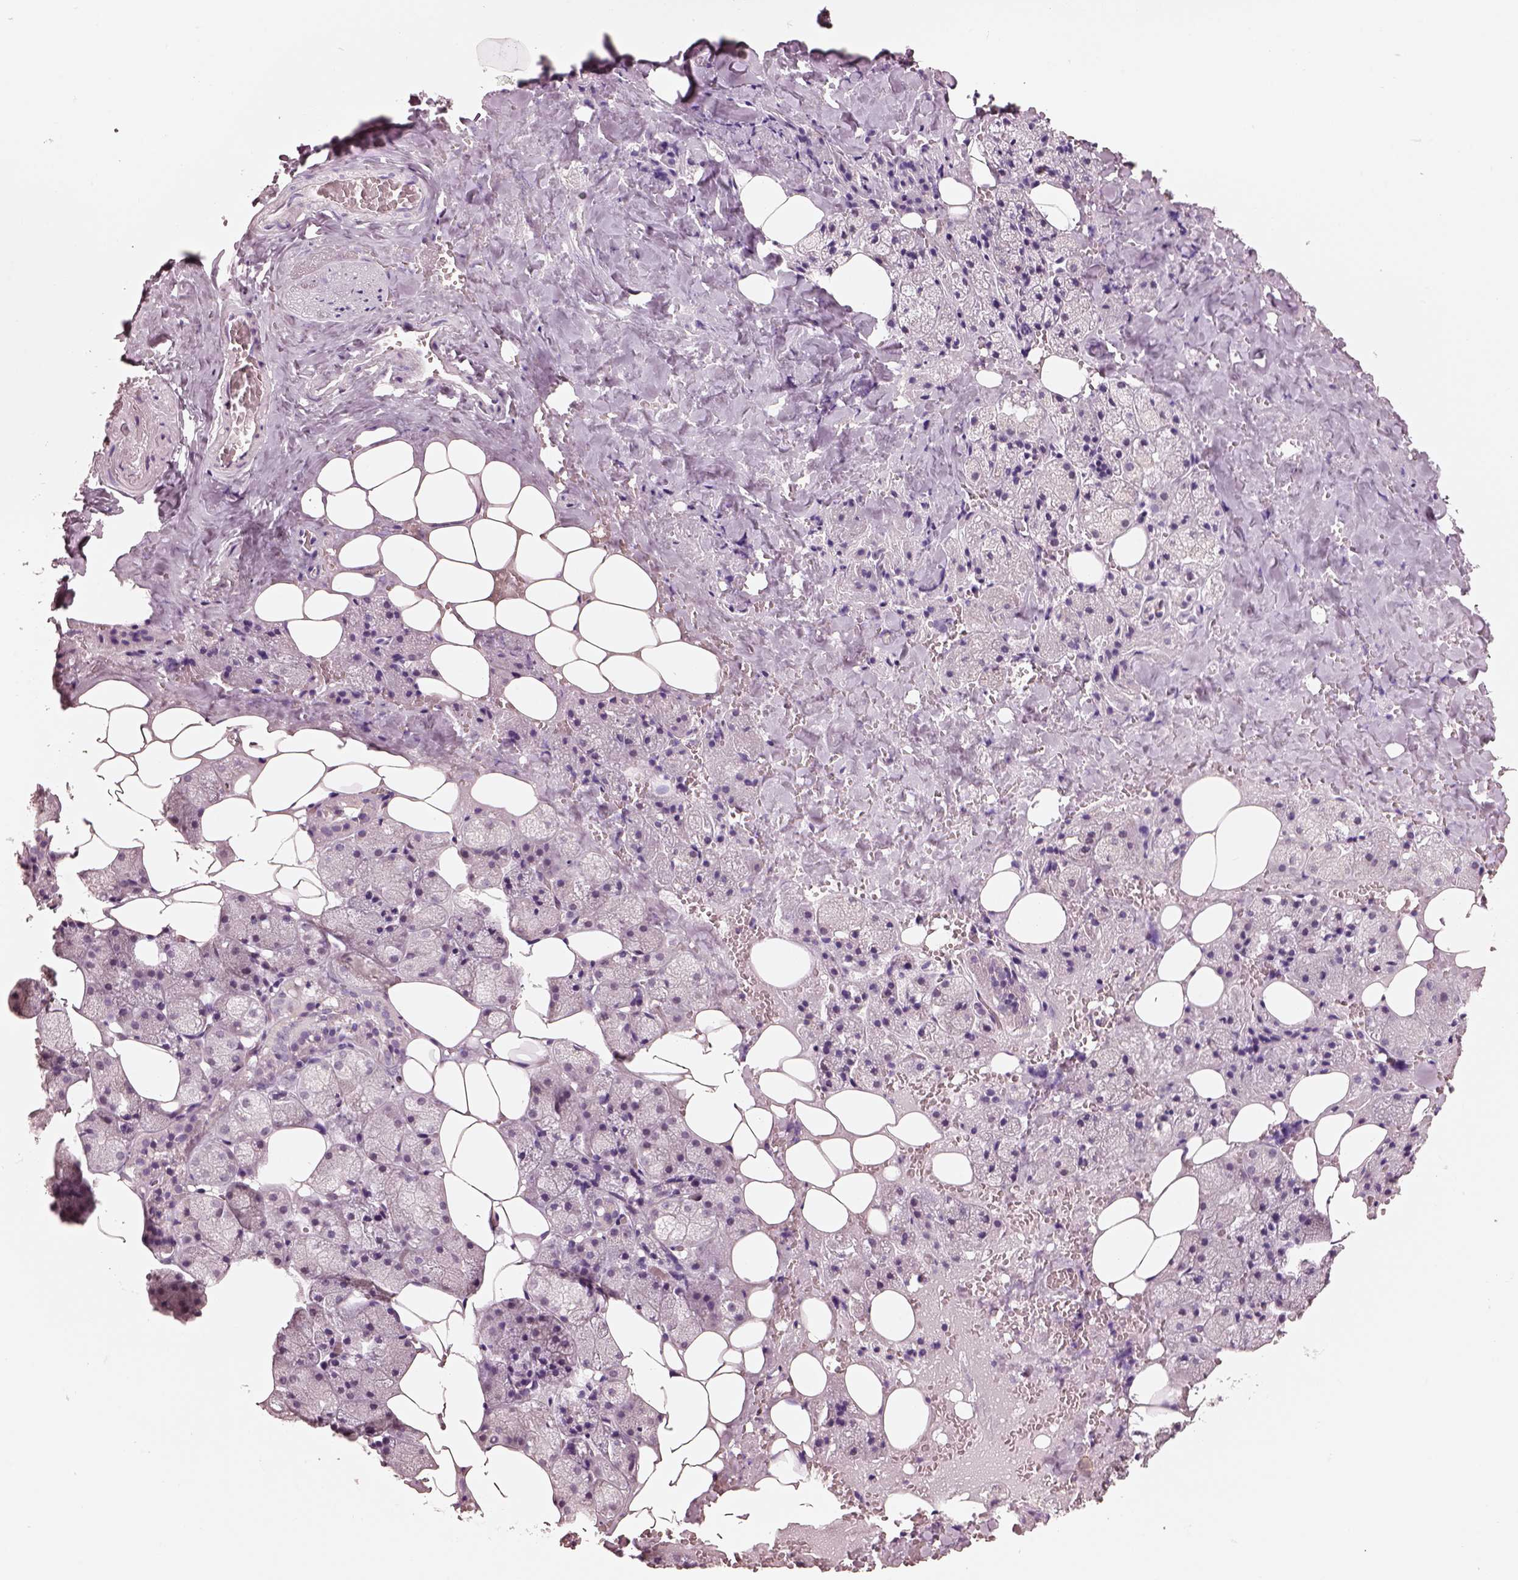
{"staining": {"intensity": "negative", "quantity": "none", "location": "none"}, "tissue": "salivary gland", "cell_type": "Glandular cells", "image_type": "normal", "snomed": [{"axis": "morphology", "description": "Normal tissue, NOS"}, {"axis": "topography", "description": "Salivary gland"}], "caption": "Immunohistochemistry of unremarkable salivary gland demonstrates no staining in glandular cells.", "gene": "ELSPBP1", "patient": {"sex": "male", "age": 38}}